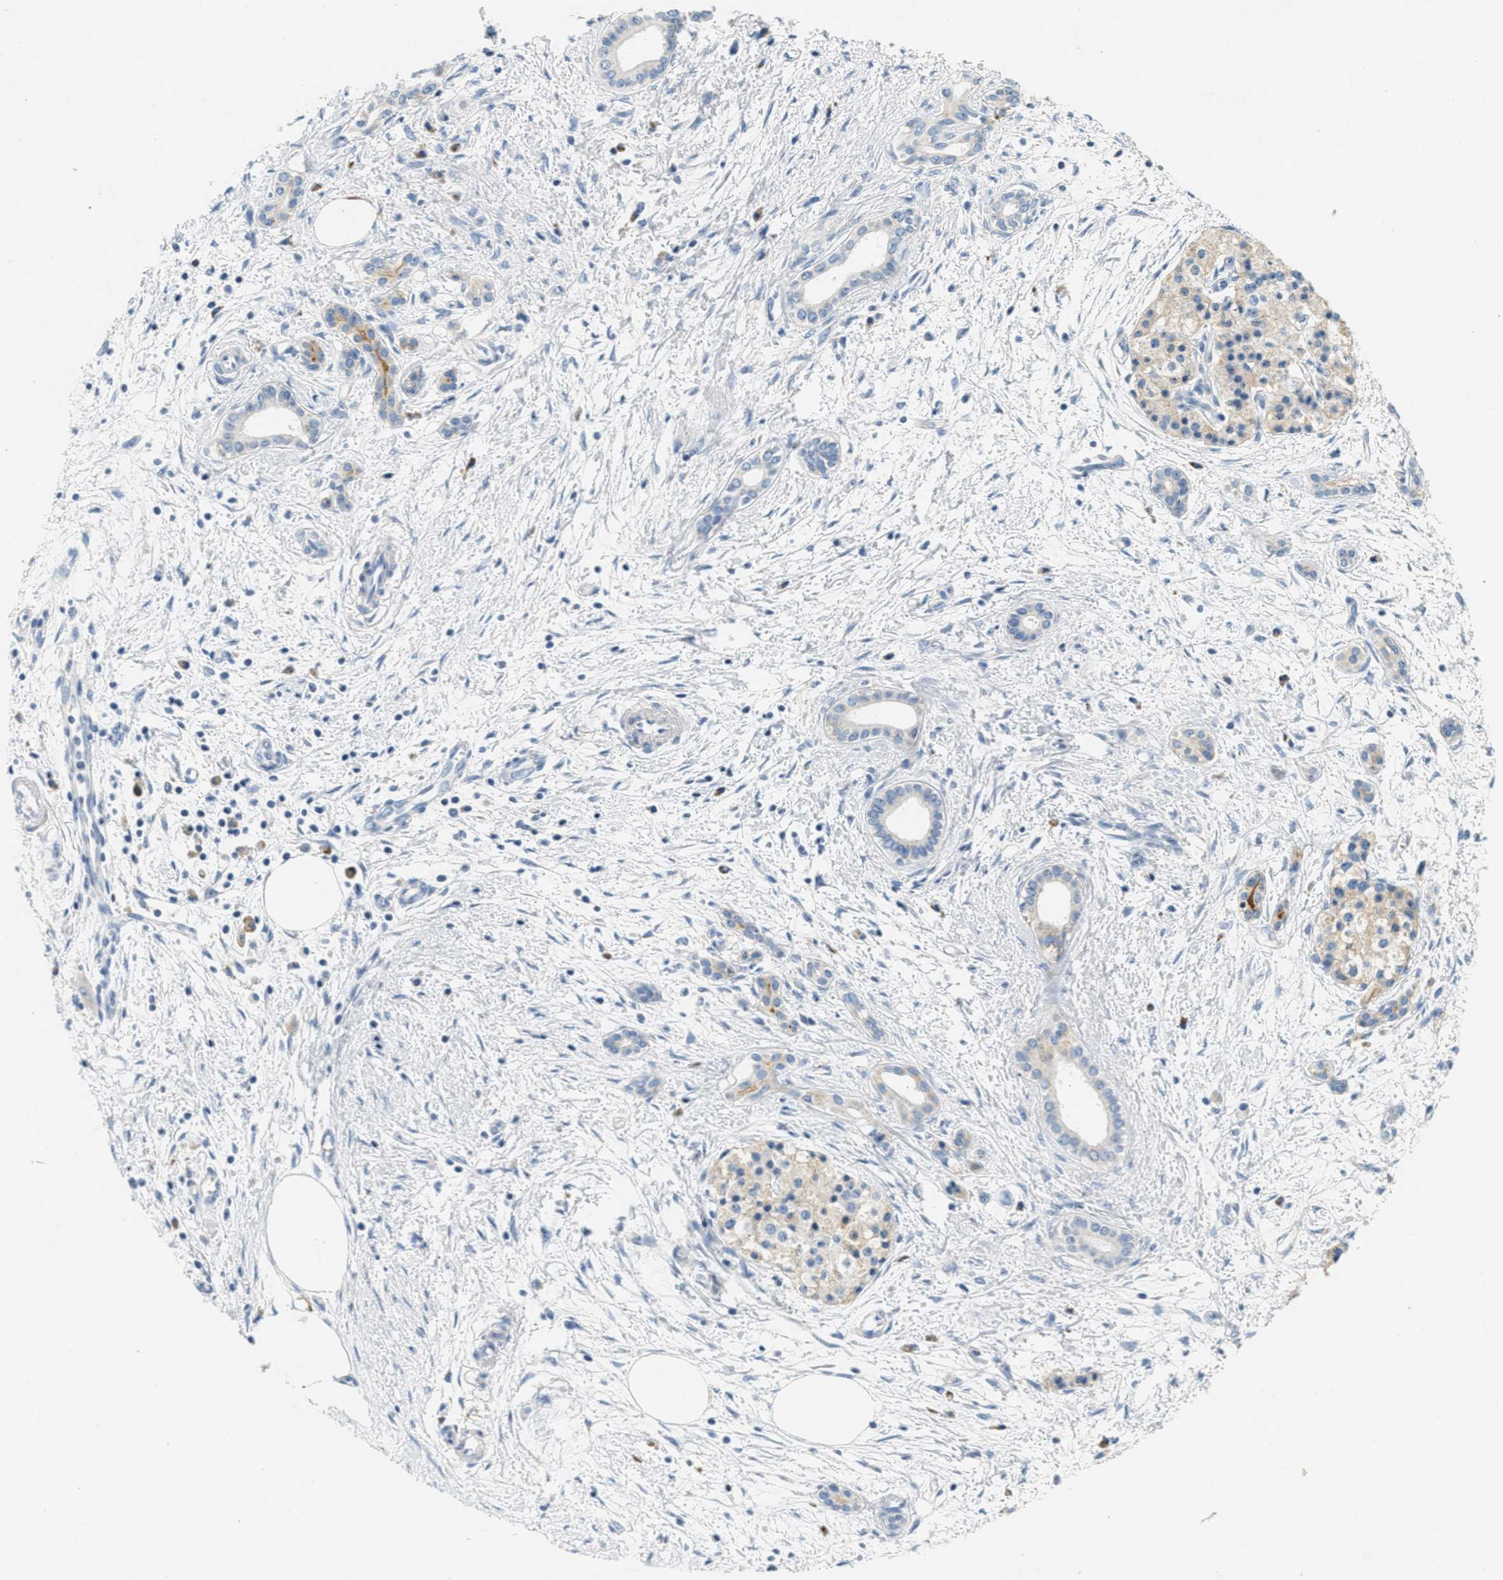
{"staining": {"intensity": "negative", "quantity": "none", "location": "none"}, "tissue": "pancreatic cancer", "cell_type": "Tumor cells", "image_type": "cancer", "snomed": [{"axis": "morphology", "description": "Adenocarcinoma, NOS"}, {"axis": "topography", "description": "Pancreas"}], "caption": "Immunohistochemistry of human pancreatic adenocarcinoma reveals no staining in tumor cells.", "gene": "CA4", "patient": {"sex": "female", "age": 70}}